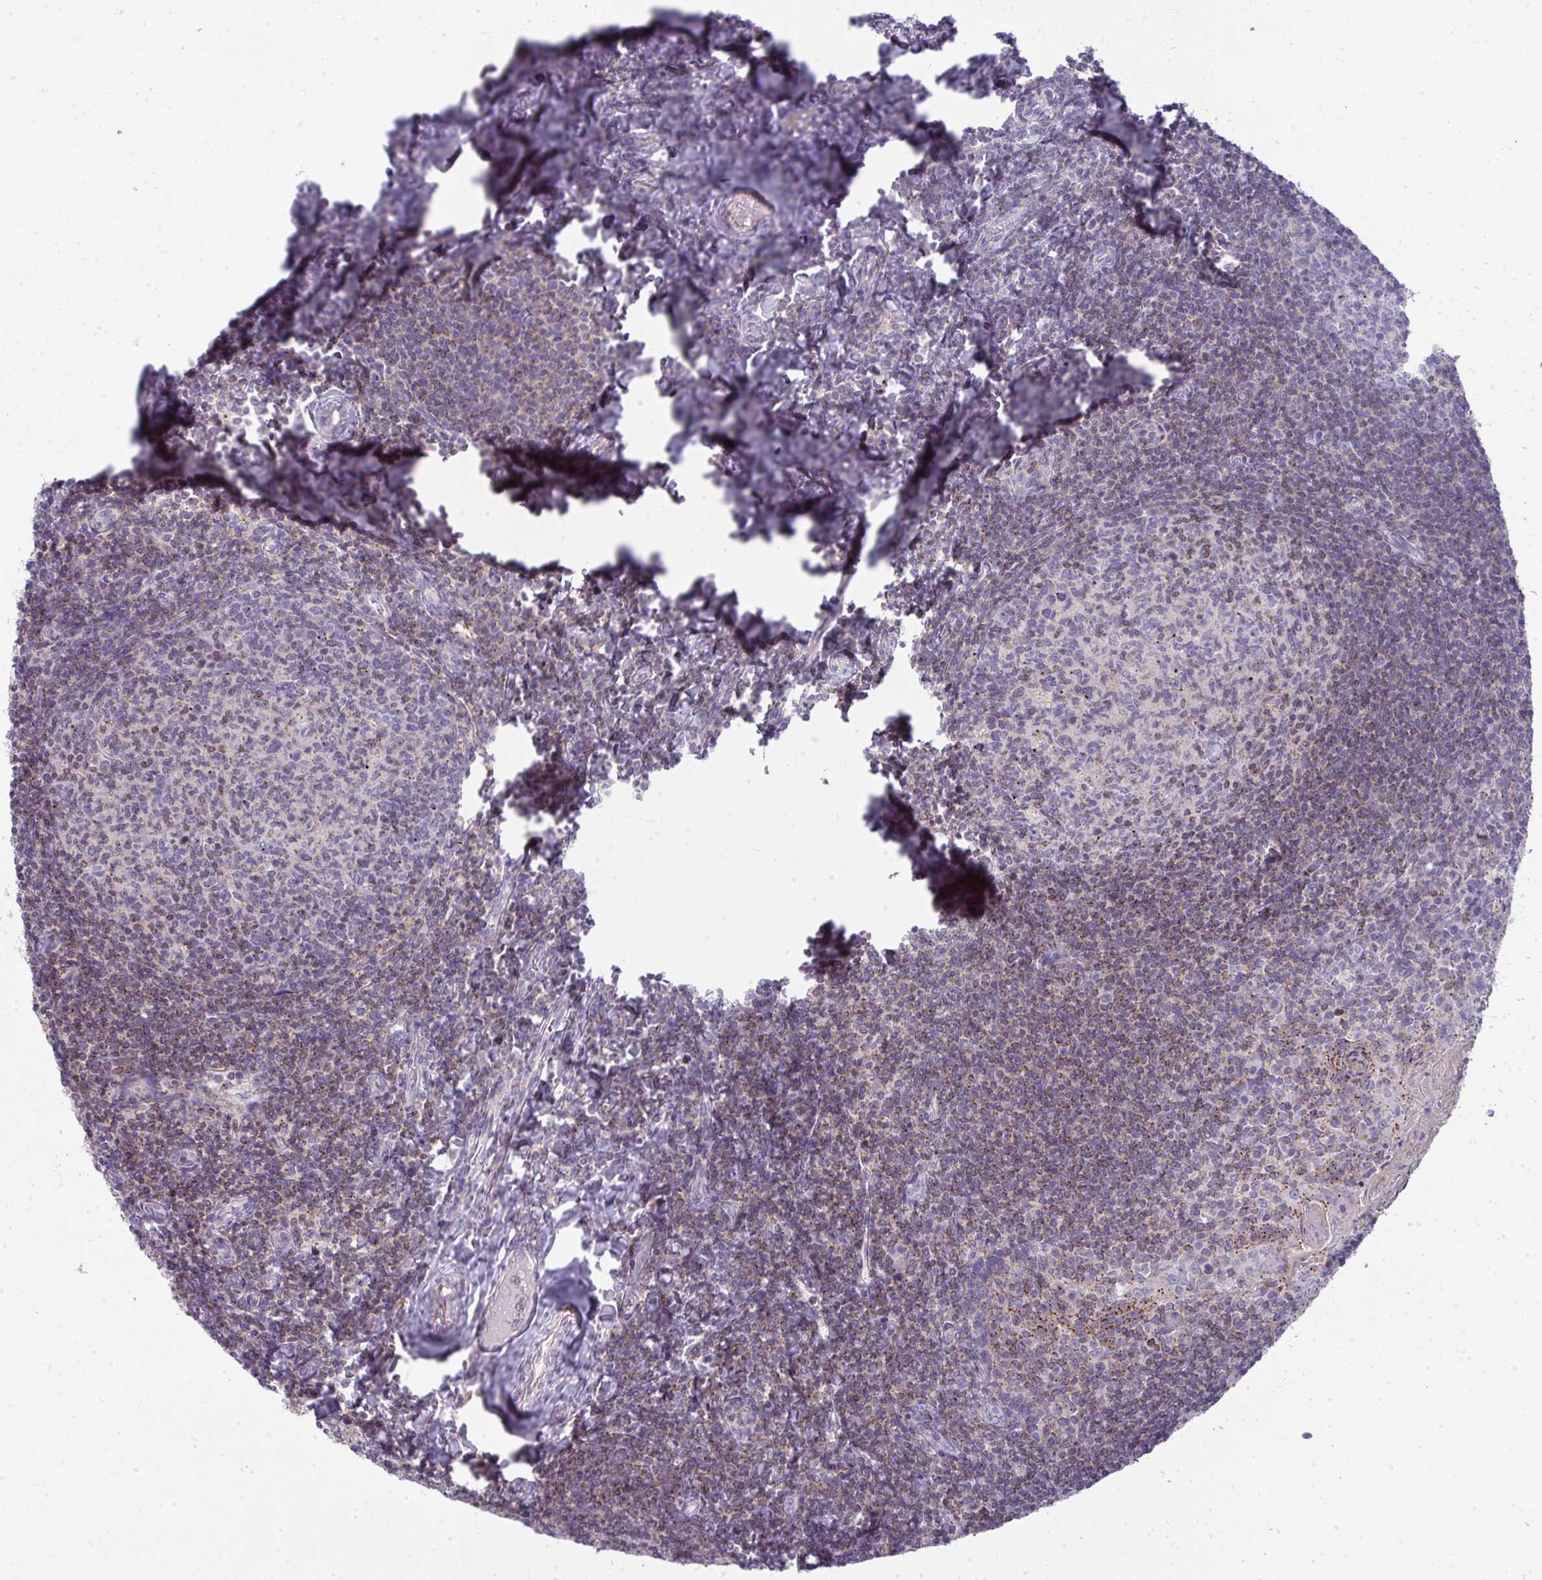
{"staining": {"intensity": "weak", "quantity": "<25%", "location": "cytoplasmic/membranous"}, "tissue": "tonsil", "cell_type": "Germinal center cells", "image_type": "normal", "snomed": [{"axis": "morphology", "description": "Normal tissue, NOS"}, {"axis": "topography", "description": "Tonsil"}], "caption": "DAB immunohistochemical staining of unremarkable tonsil reveals no significant staining in germinal center cells.", "gene": "VPS4B", "patient": {"sex": "female", "age": 10}}